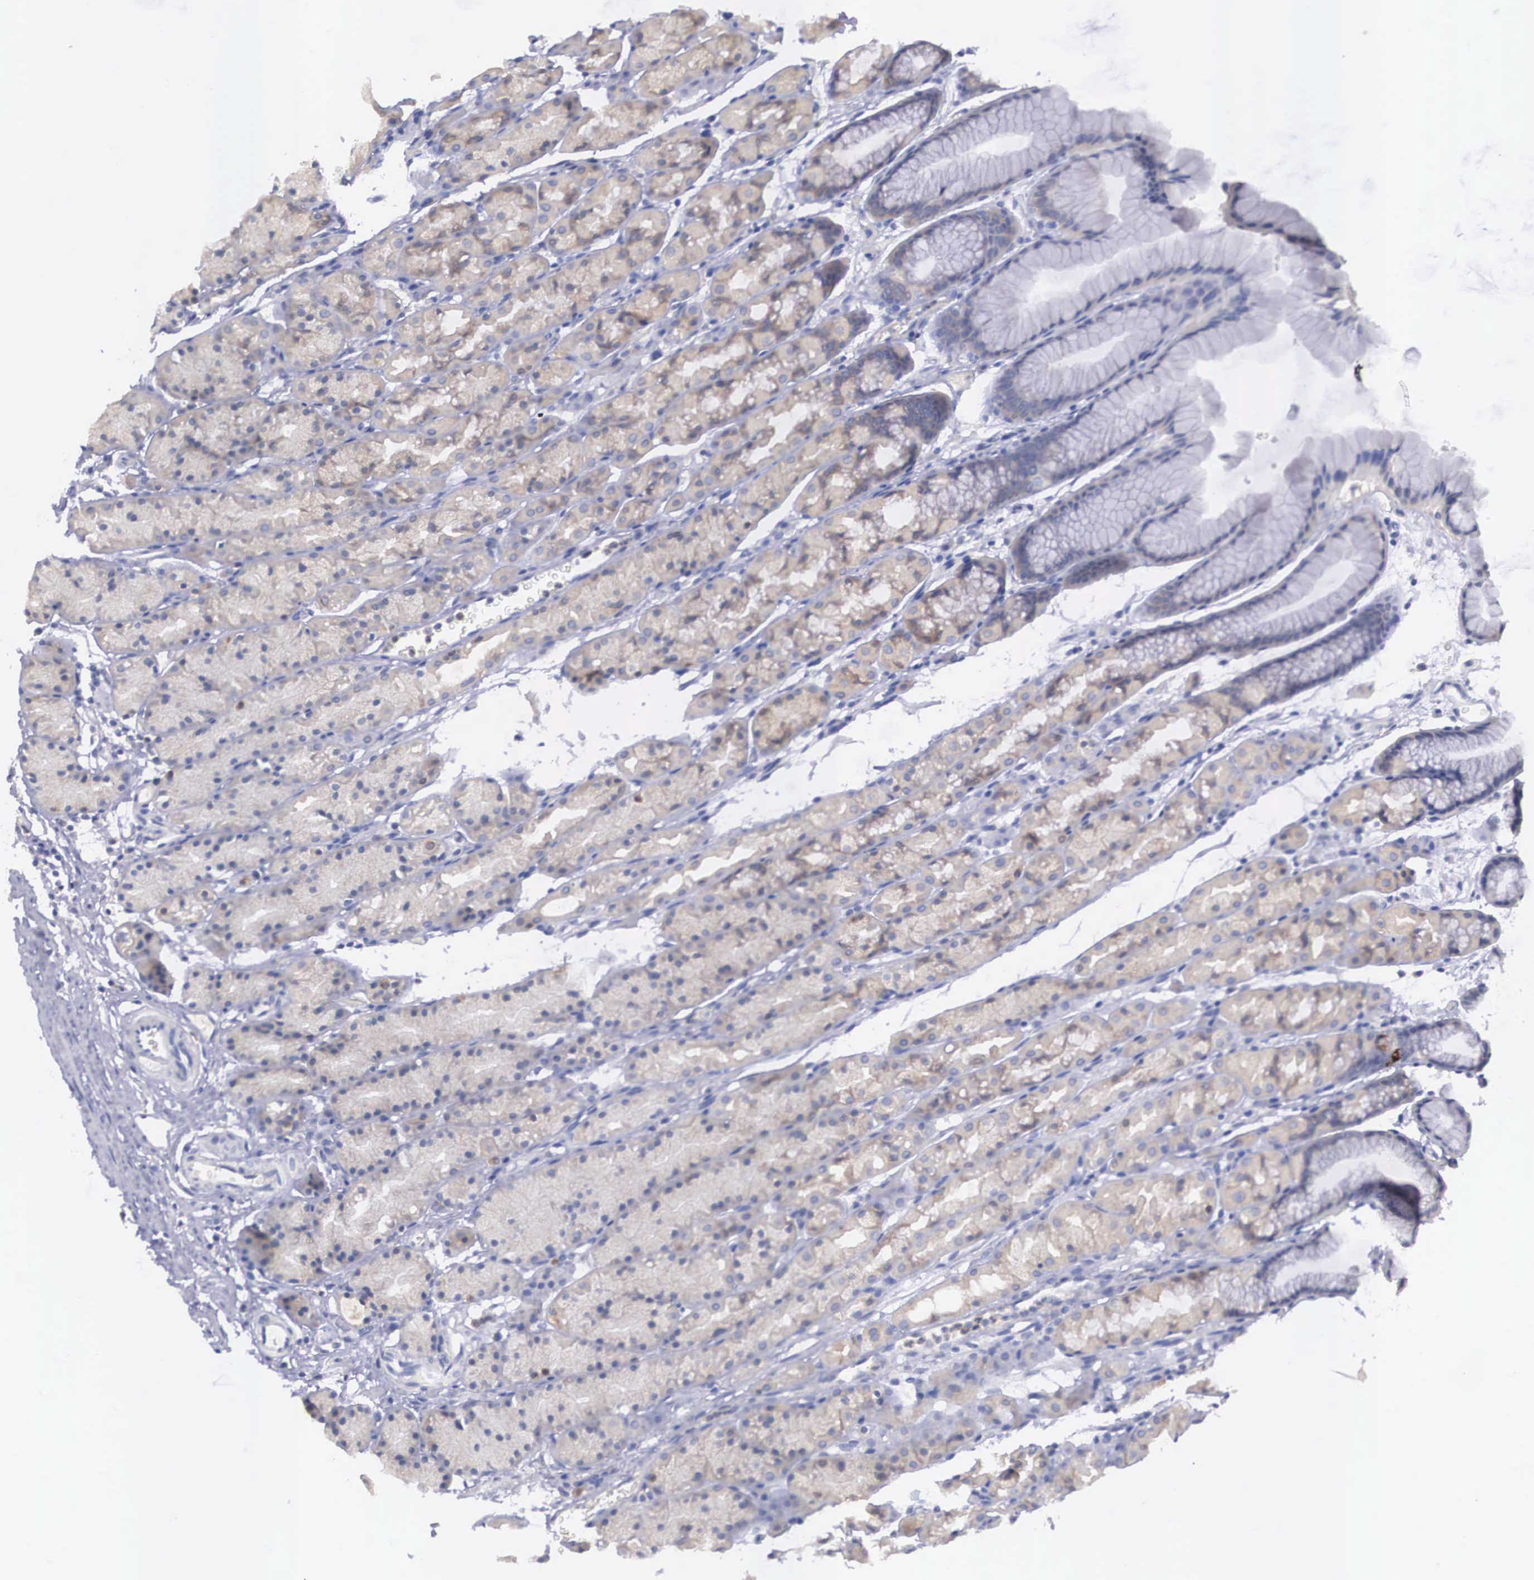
{"staining": {"intensity": "negative", "quantity": "none", "location": "none"}, "tissue": "stomach", "cell_type": "Glandular cells", "image_type": "normal", "snomed": [{"axis": "morphology", "description": "Normal tissue, NOS"}, {"axis": "topography", "description": "Esophagus"}, {"axis": "topography", "description": "Stomach, upper"}], "caption": "An image of stomach stained for a protein exhibits no brown staining in glandular cells.", "gene": "REPS2", "patient": {"sex": "male", "age": 47}}